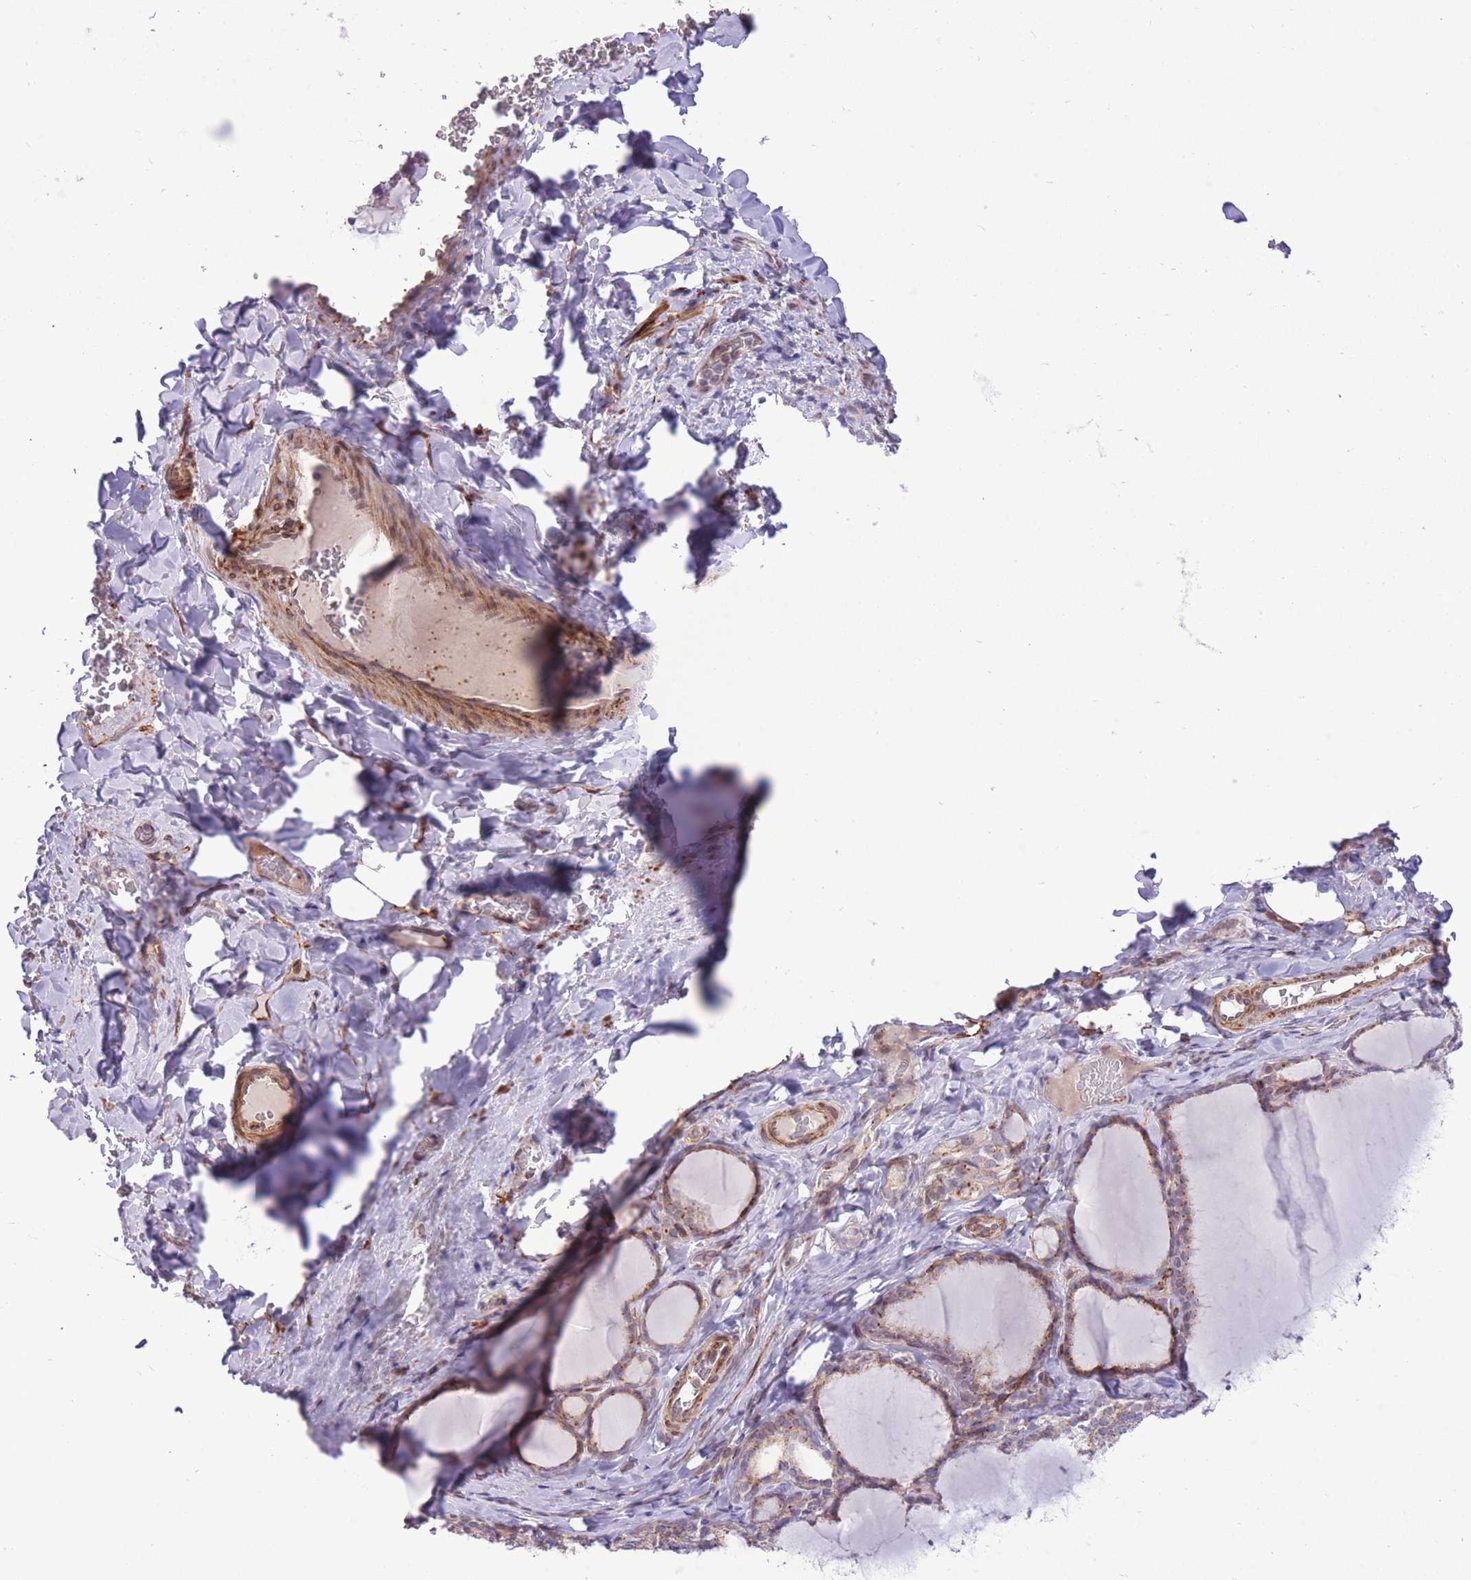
{"staining": {"intensity": "strong", "quantity": "25%-75%", "location": "cytoplasmic/membranous"}, "tissue": "thyroid gland", "cell_type": "Glandular cells", "image_type": "normal", "snomed": [{"axis": "morphology", "description": "Normal tissue, NOS"}, {"axis": "topography", "description": "Thyroid gland"}], "caption": "A brown stain highlights strong cytoplasmic/membranous positivity of a protein in glandular cells of normal human thyroid gland.", "gene": "ZBED5", "patient": {"sex": "female", "age": 31}}